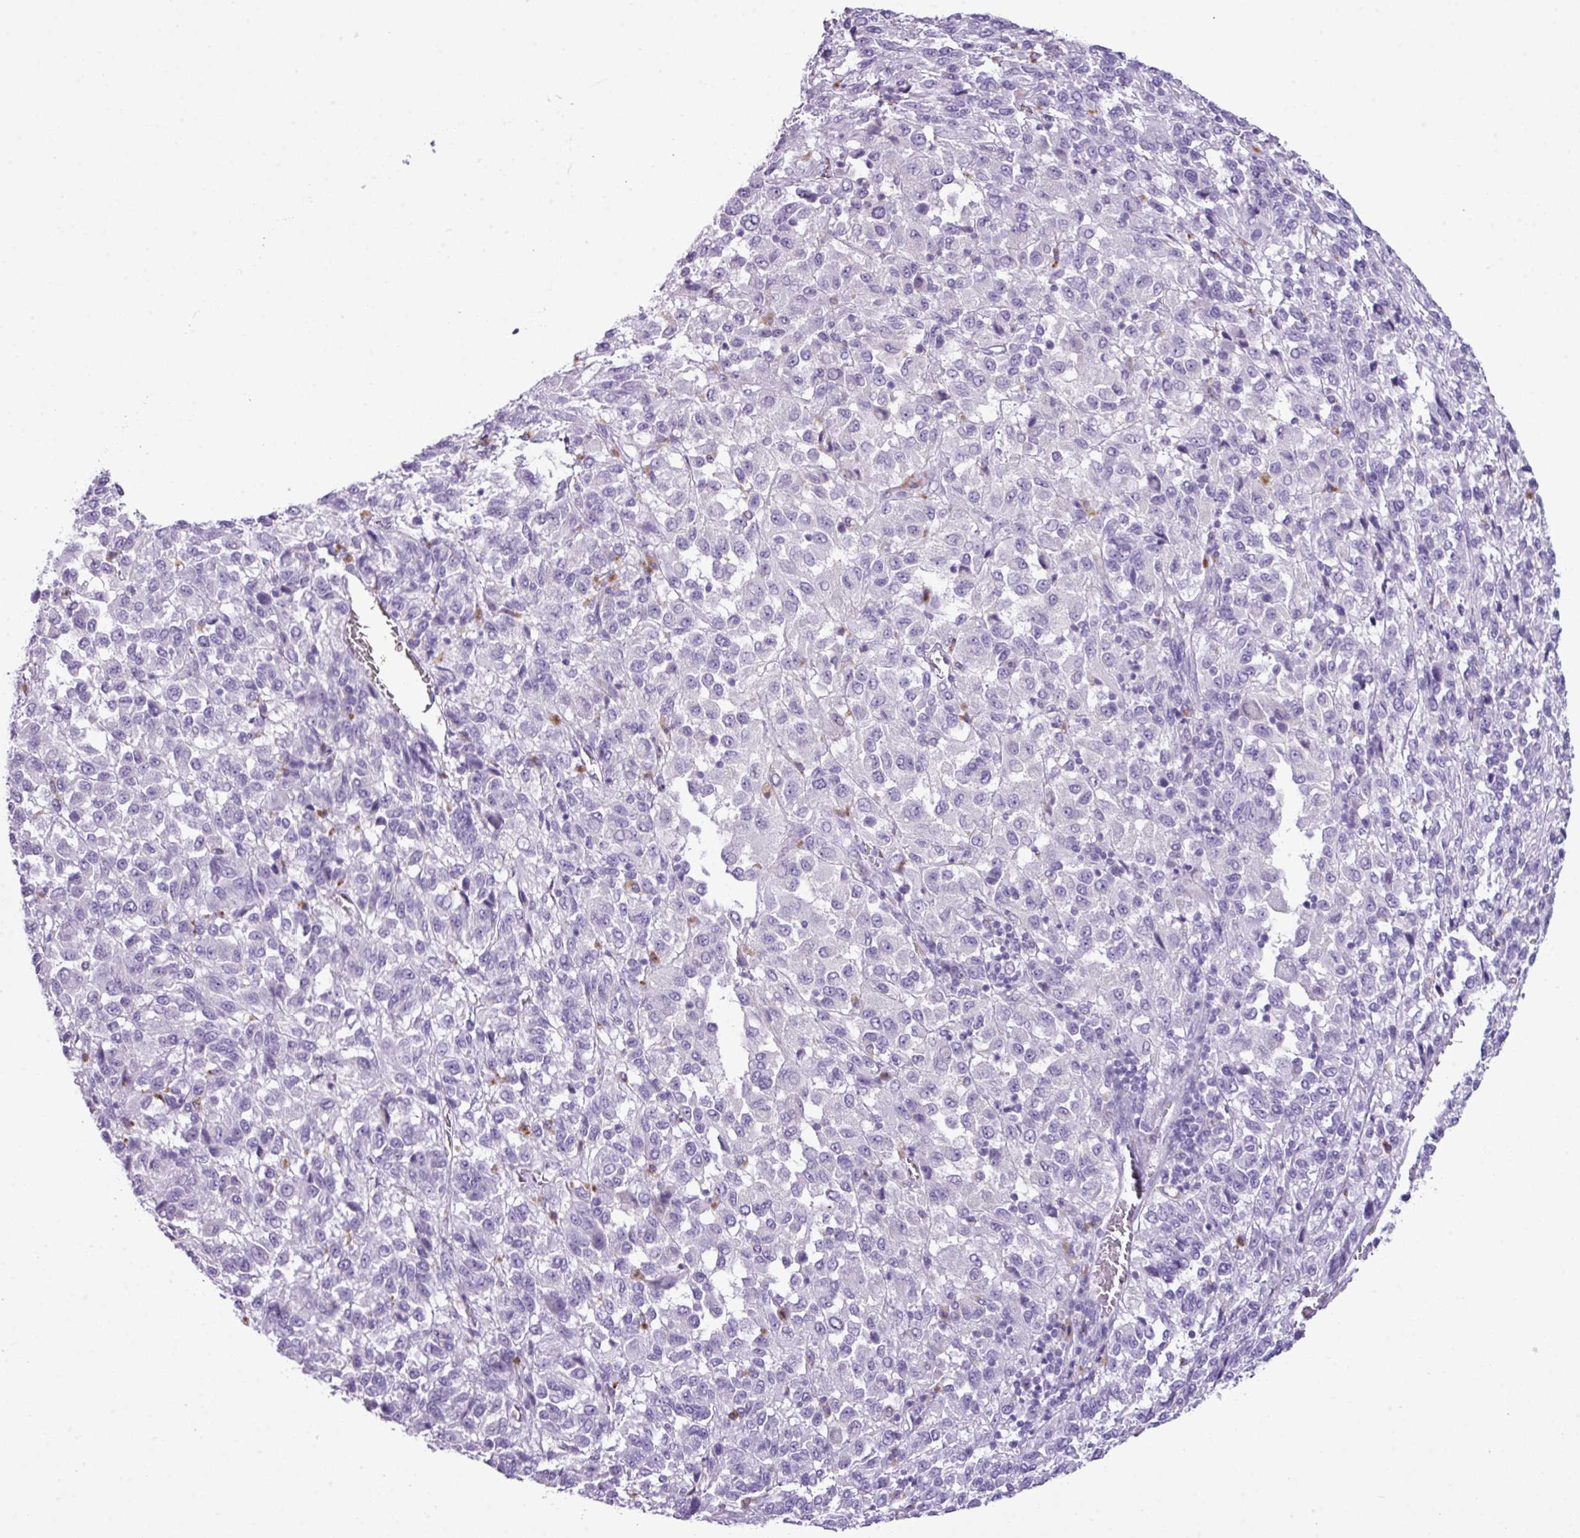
{"staining": {"intensity": "negative", "quantity": "none", "location": "none"}, "tissue": "melanoma", "cell_type": "Tumor cells", "image_type": "cancer", "snomed": [{"axis": "morphology", "description": "Malignant melanoma, Metastatic site"}, {"axis": "topography", "description": "Lung"}], "caption": "High magnification brightfield microscopy of malignant melanoma (metastatic site) stained with DAB (brown) and counterstained with hematoxylin (blue): tumor cells show no significant positivity.", "gene": "AGO3", "patient": {"sex": "male", "age": 64}}